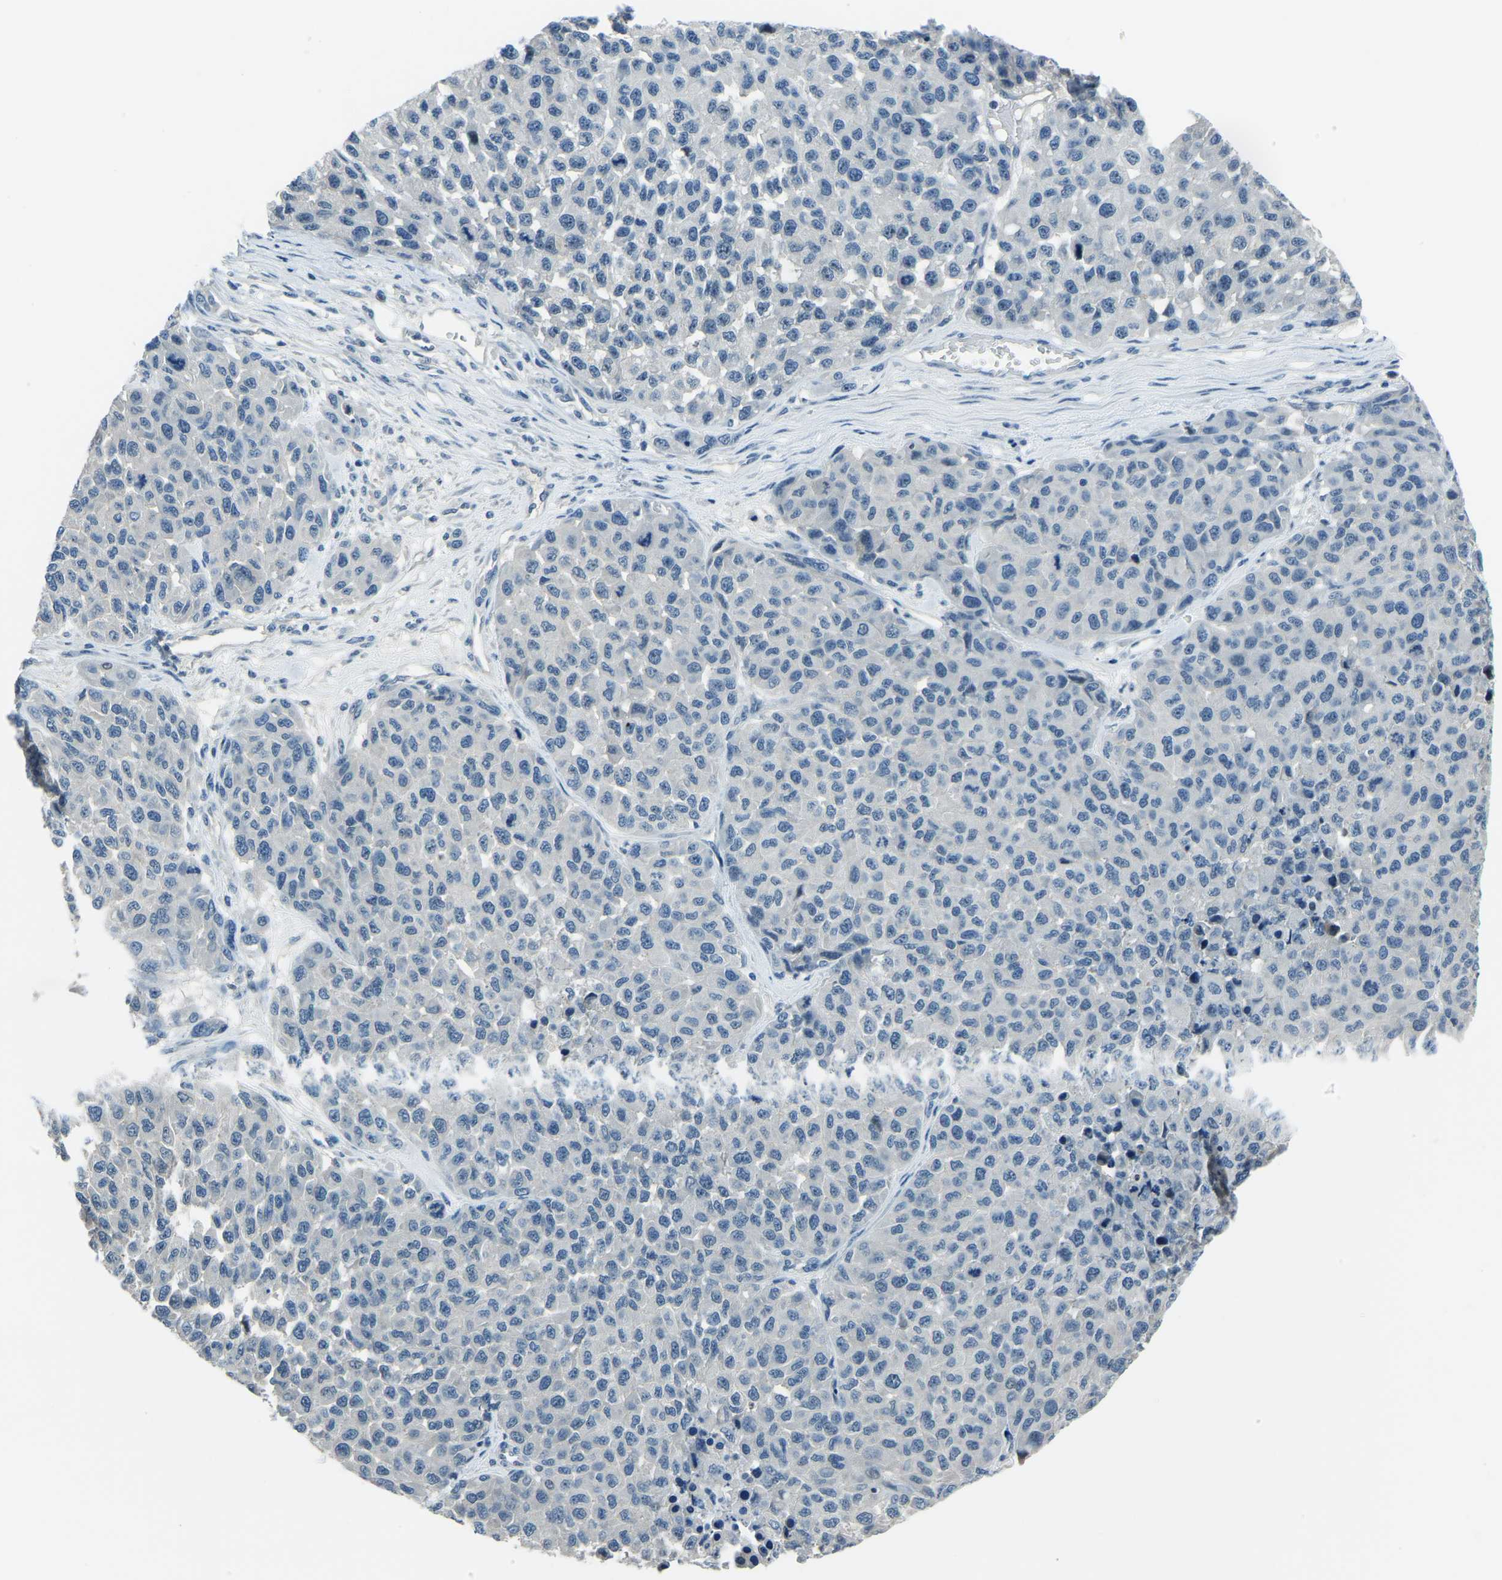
{"staining": {"intensity": "negative", "quantity": "none", "location": "none"}, "tissue": "melanoma", "cell_type": "Tumor cells", "image_type": "cancer", "snomed": [{"axis": "morphology", "description": "Malignant melanoma, NOS"}, {"axis": "topography", "description": "Skin"}], "caption": "A histopathology image of human melanoma is negative for staining in tumor cells.", "gene": "RRP1", "patient": {"sex": "male", "age": 62}}